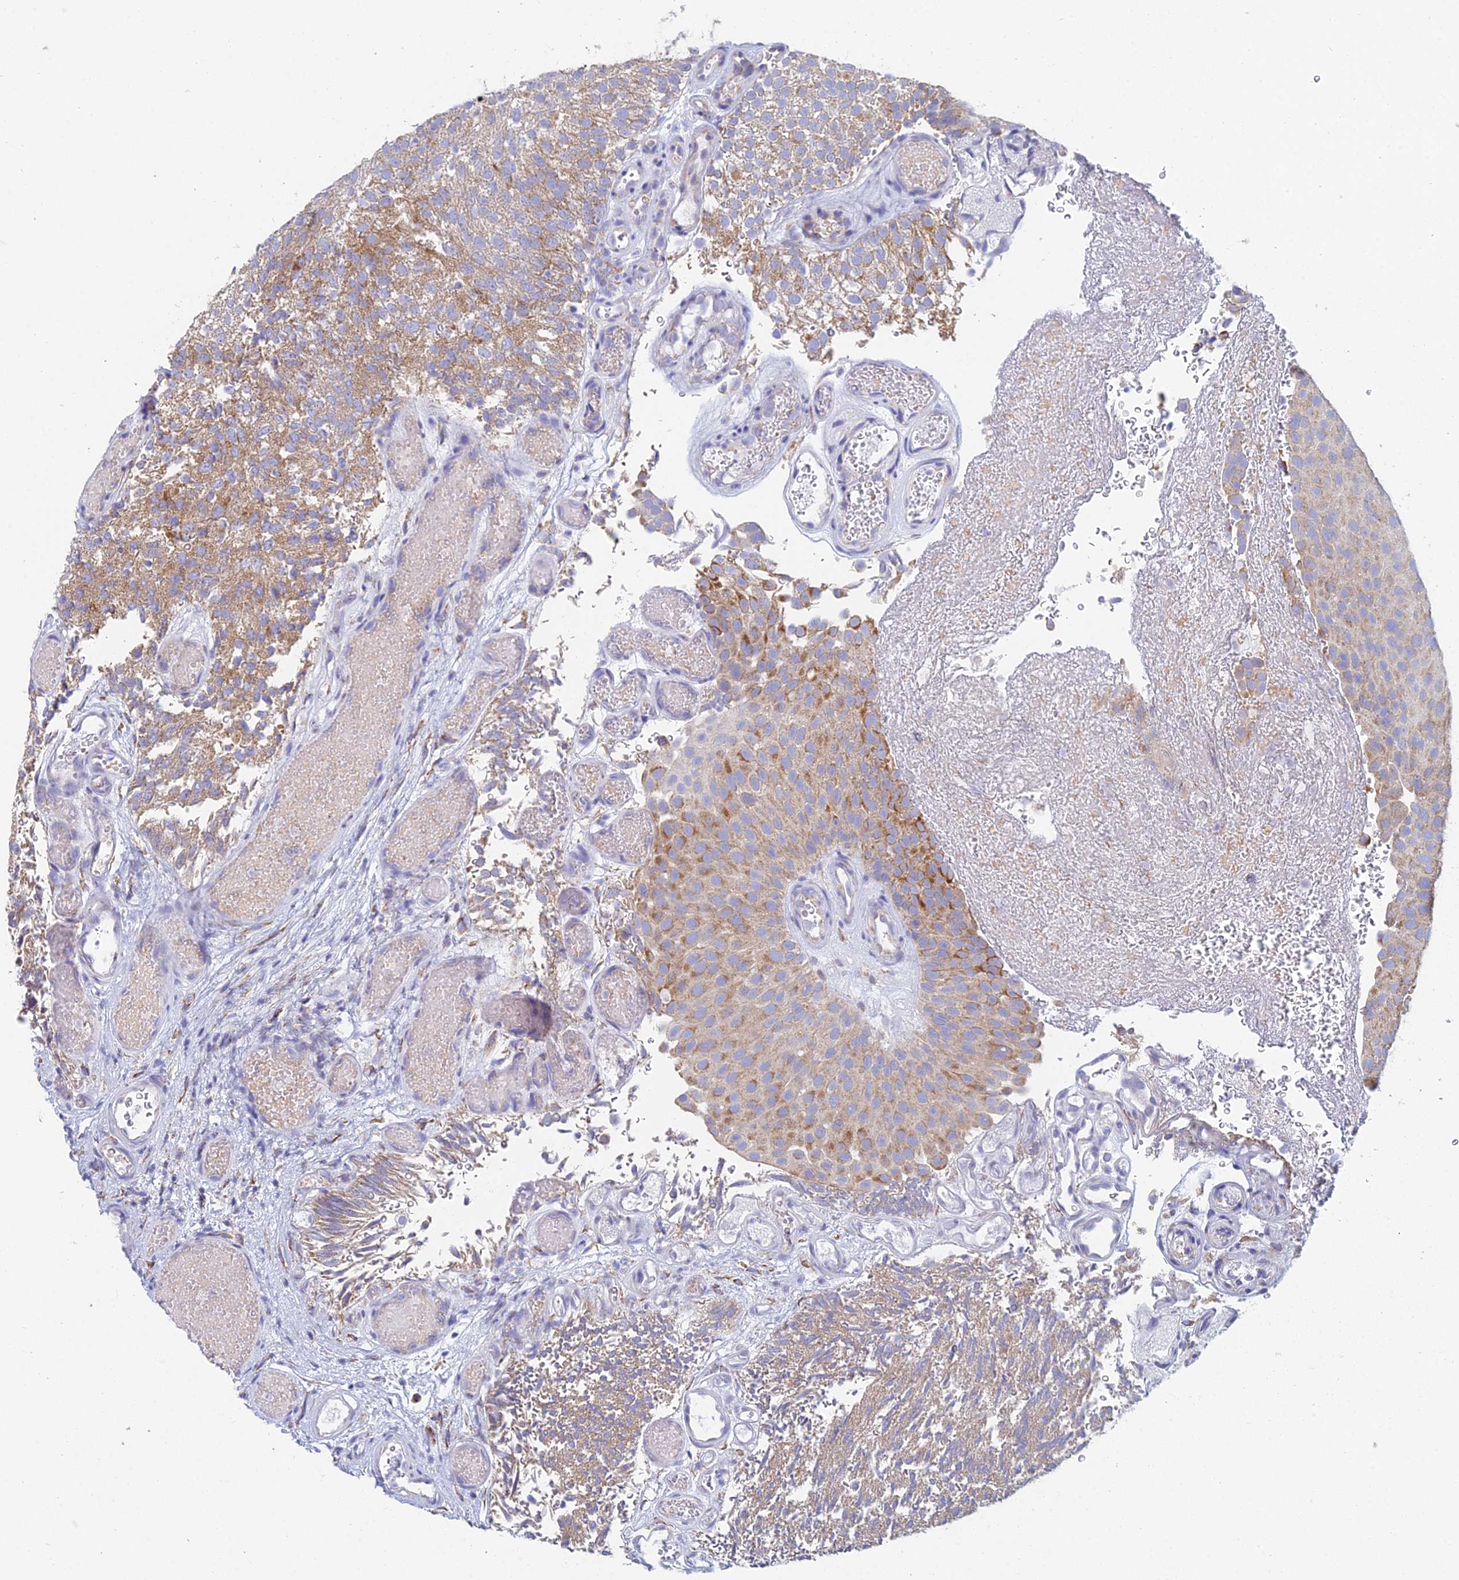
{"staining": {"intensity": "moderate", "quantity": ">75%", "location": "cytoplasmic/membranous"}, "tissue": "urothelial cancer", "cell_type": "Tumor cells", "image_type": "cancer", "snomed": [{"axis": "morphology", "description": "Urothelial carcinoma, Low grade"}, {"axis": "topography", "description": "Urinary bladder"}], "caption": "A micrograph of urothelial cancer stained for a protein displays moderate cytoplasmic/membranous brown staining in tumor cells.", "gene": "CRACR2B", "patient": {"sex": "male", "age": 78}}